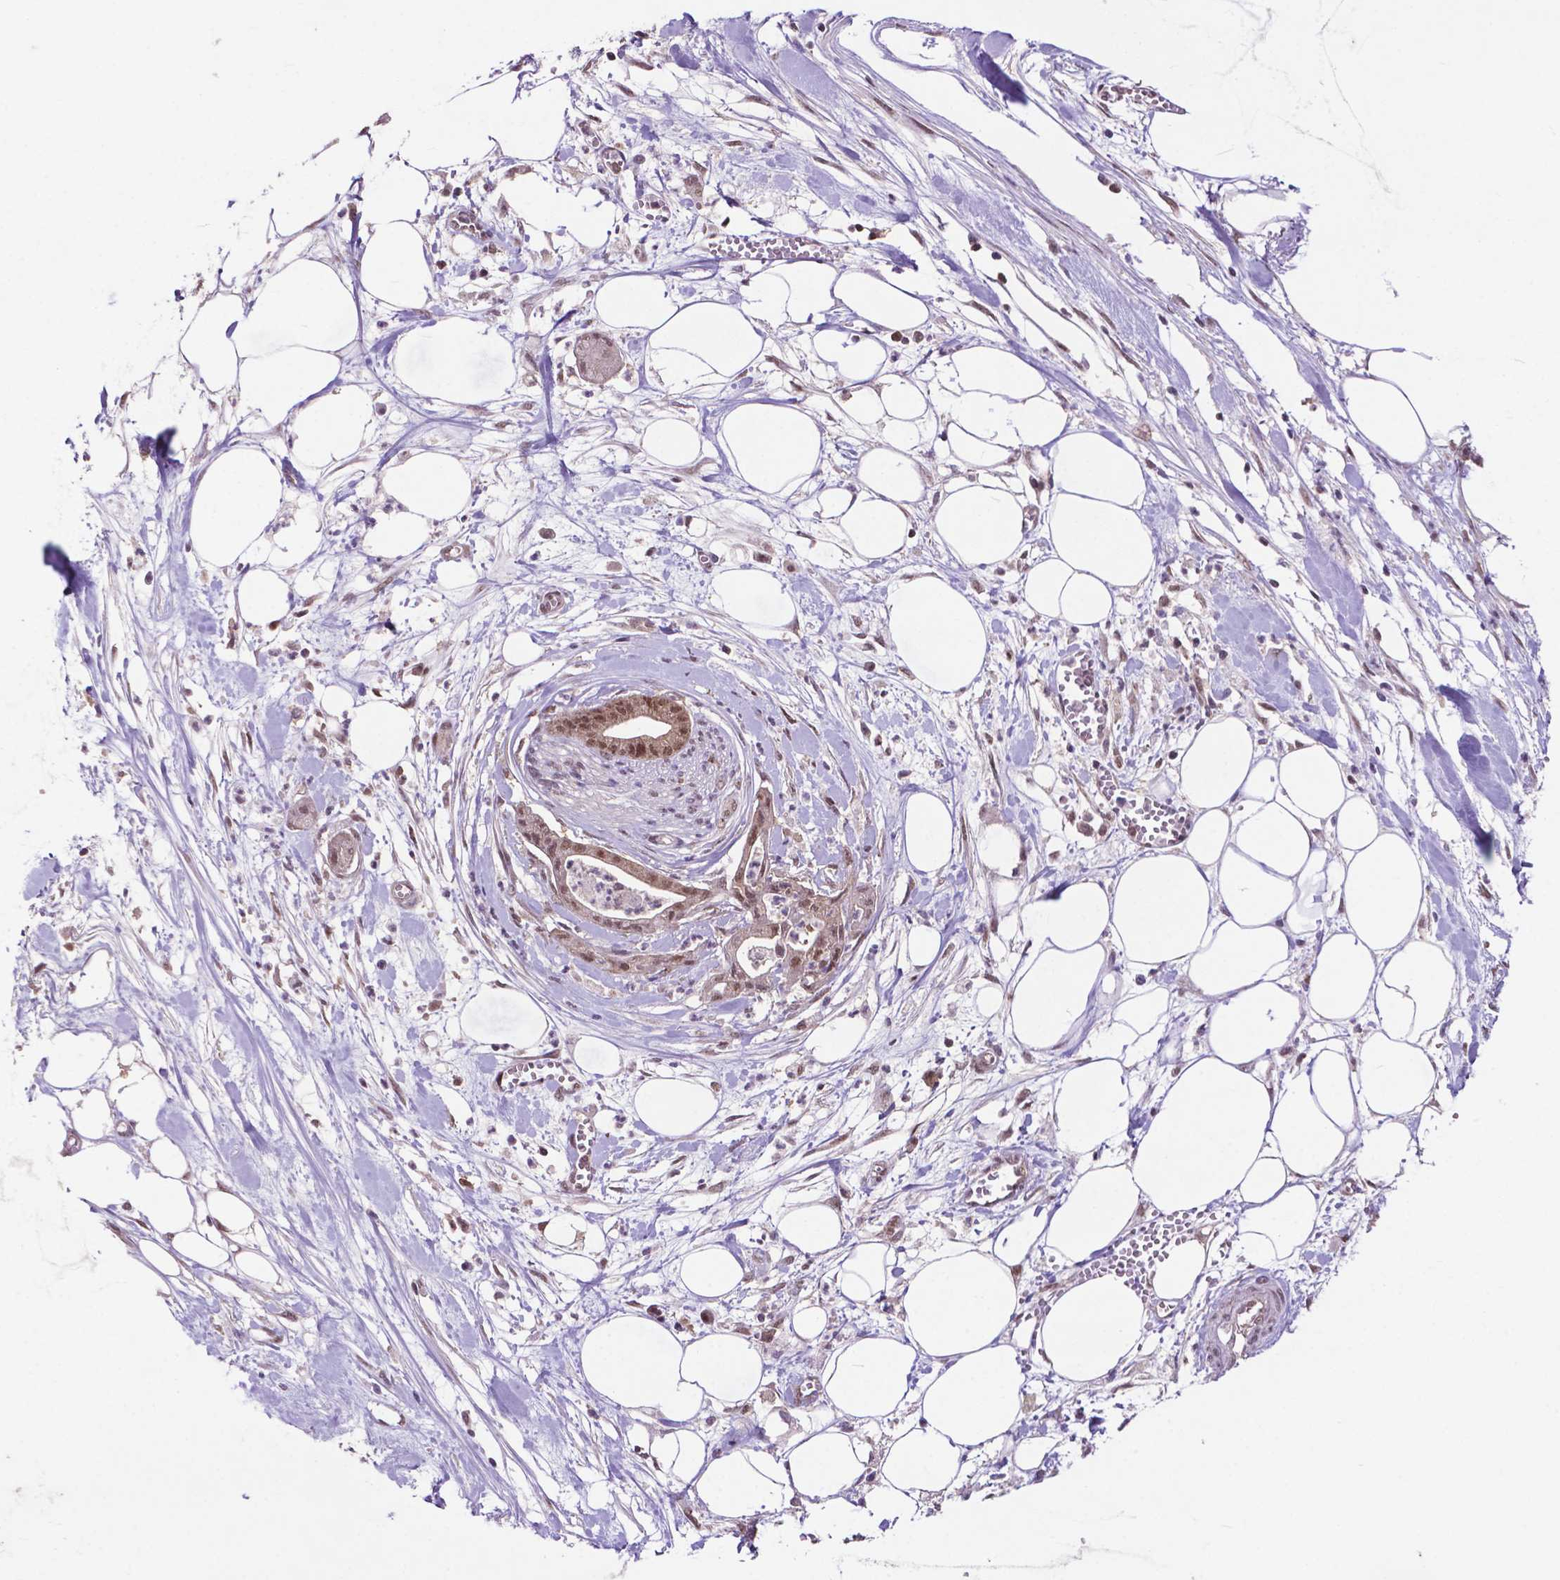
{"staining": {"intensity": "moderate", "quantity": ">75%", "location": "nuclear"}, "tissue": "pancreatic cancer", "cell_type": "Tumor cells", "image_type": "cancer", "snomed": [{"axis": "morphology", "description": "Normal tissue, NOS"}, {"axis": "morphology", "description": "Adenocarcinoma, NOS"}, {"axis": "topography", "description": "Lymph node"}, {"axis": "topography", "description": "Pancreas"}], "caption": "Pancreatic adenocarcinoma stained with DAB IHC shows medium levels of moderate nuclear staining in about >75% of tumor cells.", "gene": "FAF1", "patient": {"sex": "female", "age": 58}}